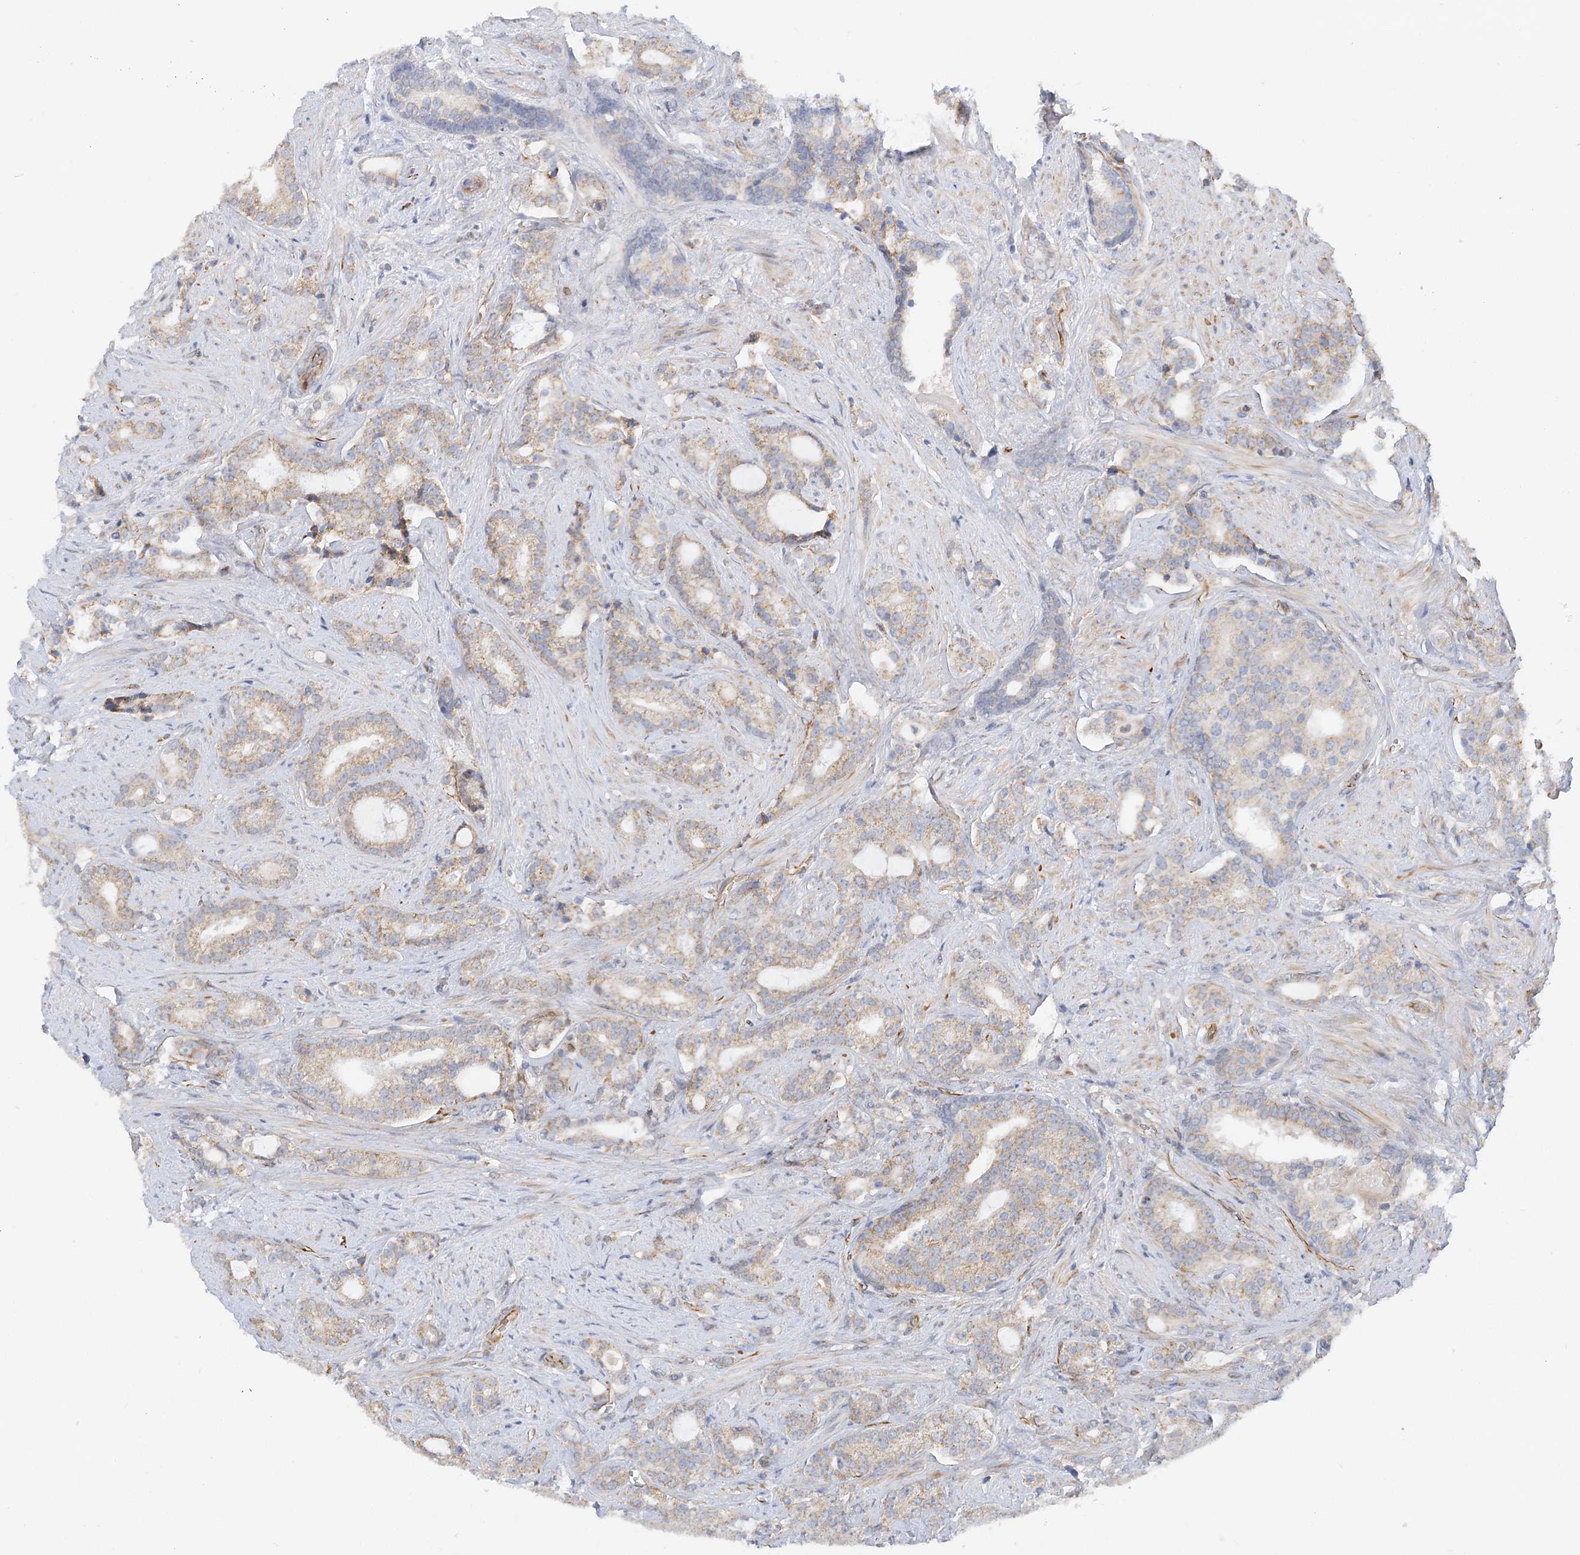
{"staining": {"intensity": "weak", "quantity": ">75%", "location": "cytoplasmic/membranous"}, "tissue": "prostate cancer", "cell_type": "Tumor cells", "image_type": "cancer", "snomed": [{"axis": "morphology", "description": "Adenocarcinoma, High grade"}, {"axis": "topography", "description": "Prostate and seminal vesicle, NOS"}], "caption": "Immunohistochemical staining of human prostate cancer (adenocarcinoma (high-grade)) displays low levels of weak cytoplasmic/membranous protein positivity in about >75% of tumor cells.", "gene": "NELL2", "patient": {"sex": "male", "age": 67}}